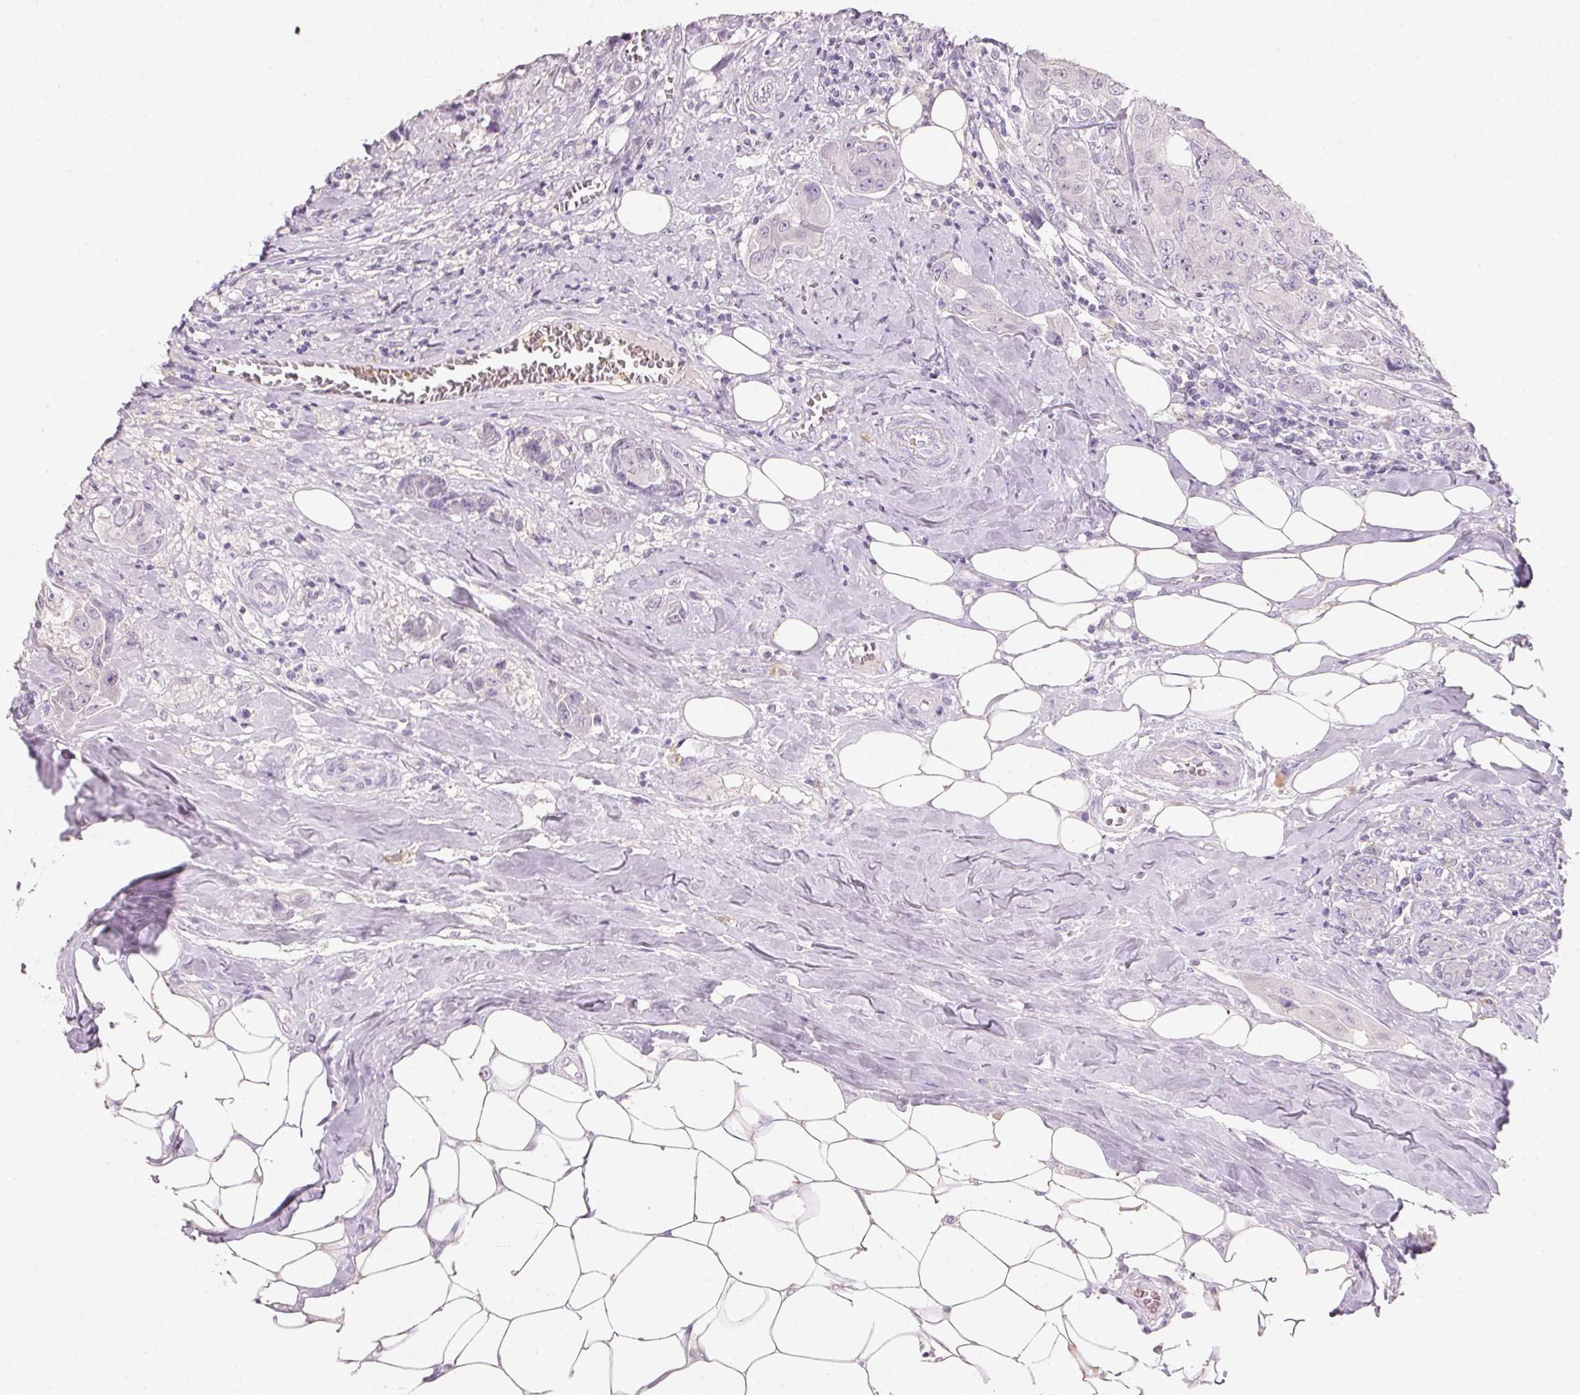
{"staining": {"intensity": "negative", "quantity": "none", "location": "none"}, "tissue": "breast cancer", "cell_type": "Tumor cells", "image_type": "cancer", "snomed": [{"axis": "morphology", "description": "Normal tissue, NOS"}, {"axis": "morphology", "description": "Duct carcinoma"}, {"axis": "topography", "description": "Breast"}], "caption": "This image is of breast cancer (intraductal carcinoma) stained with immunohistochemistry (IHC) to label a protein in brown with the nuclei are counter-stained blue. There is no positivity in tumor cells. The staining is performed using DAB brown chromogen with nuclei counter-stained in using hematoxylin.", "gene": "HSD17B1", "patient": {"sex": "female", "age": 43}}